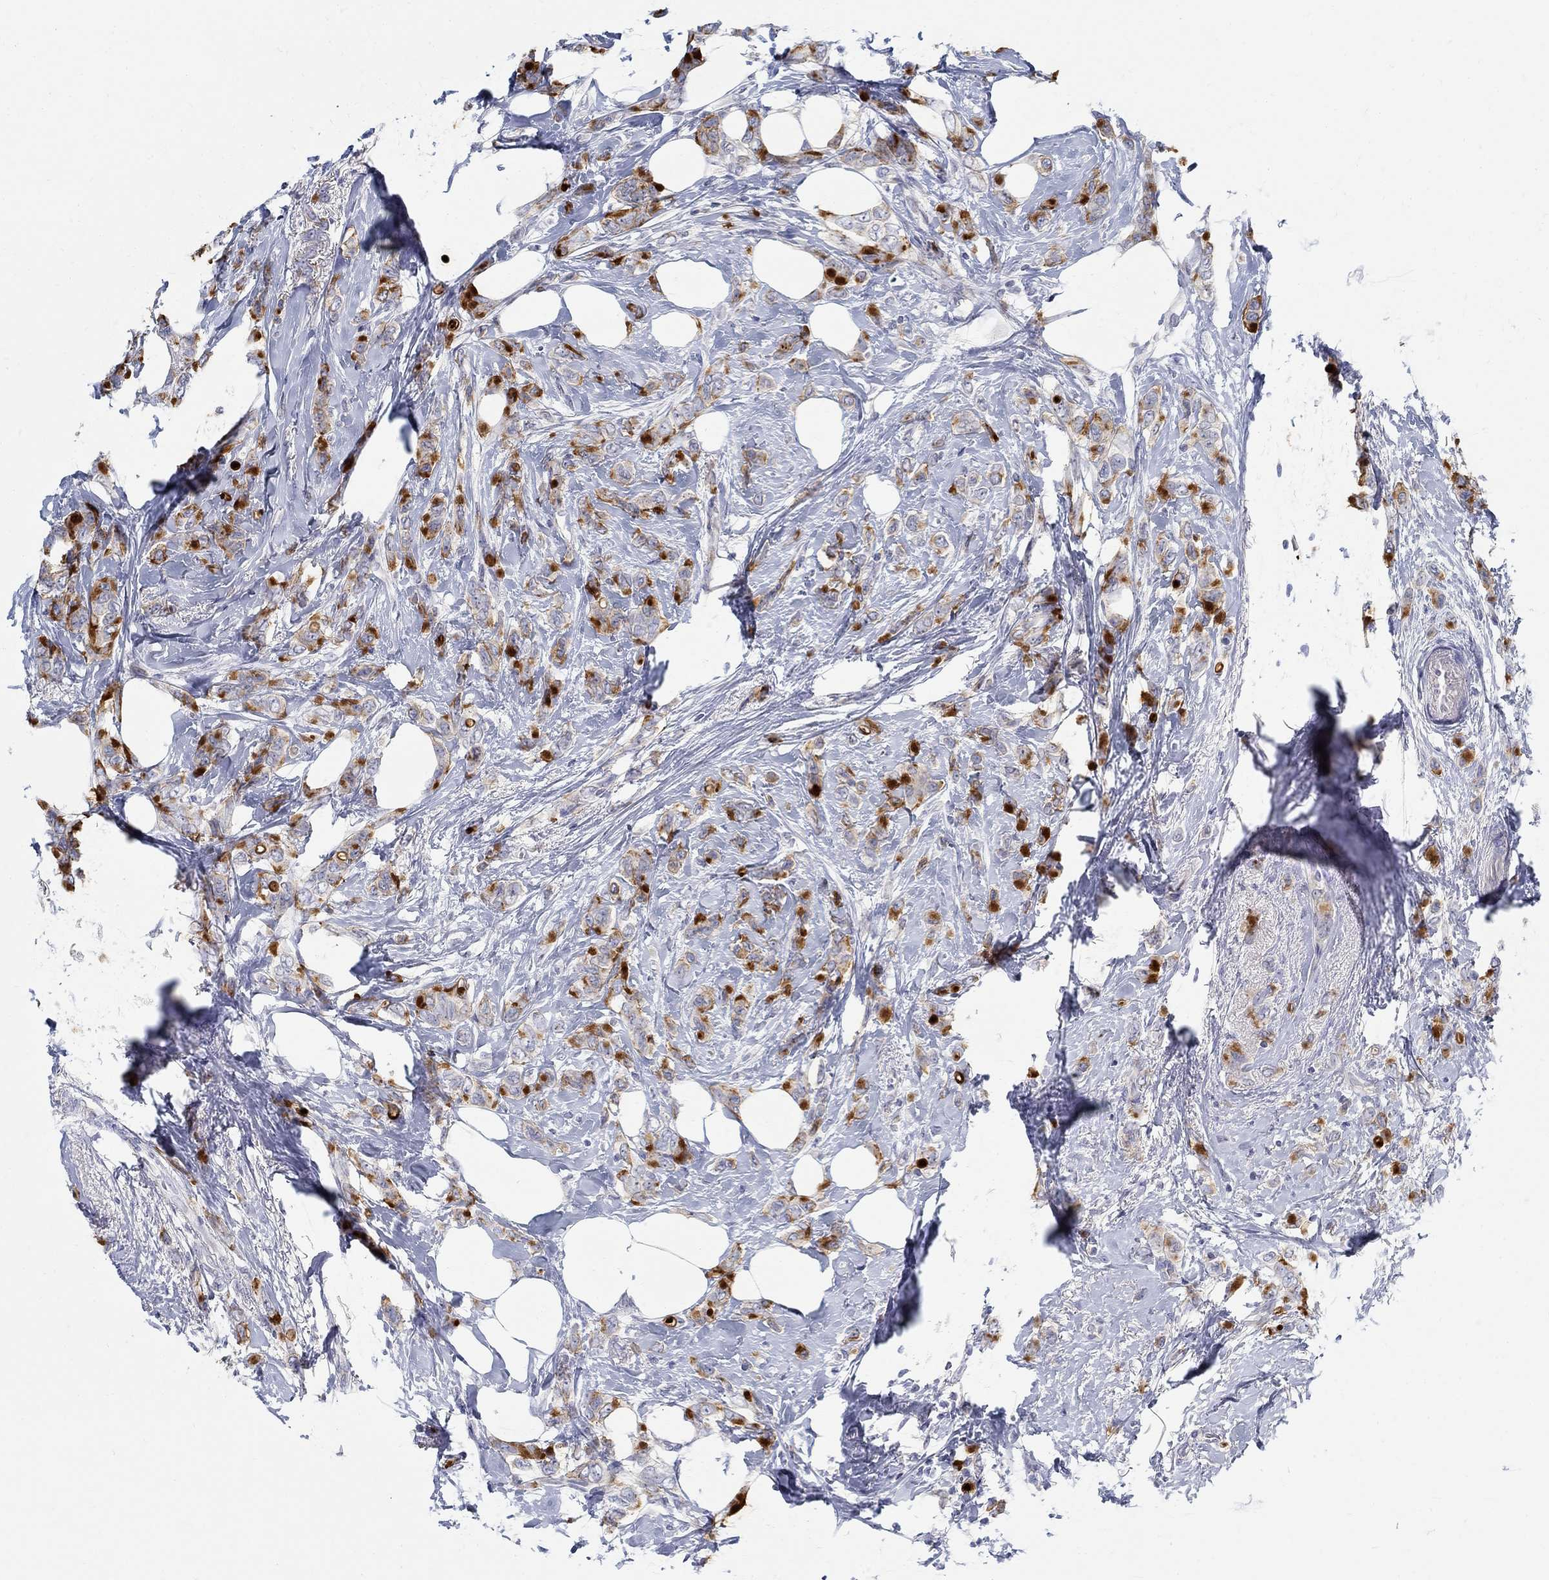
{"staining": {"intensity": "strong", "quantity": "25%-75%", "location": "cytoplasmic/membranous,nuclear"}, "tissue": "breast cancer", "cell_type": "Tumor cells", "image_type": "cancer", "snomed": [{"axis": "morphology", "description": "Lobular carcinoma"}, {"axis": "topography", "description": "Breast"}], "caption": "A brown stain shows strong cytoplasmic/membranous and nuclear staining of a protein in human breast lobular carcinoma tumor cells. (Brightfield microscopy of DAB IHC at high magnification).", "gene": "ANO7", "patient": {"sex": "female", "age": 66}}